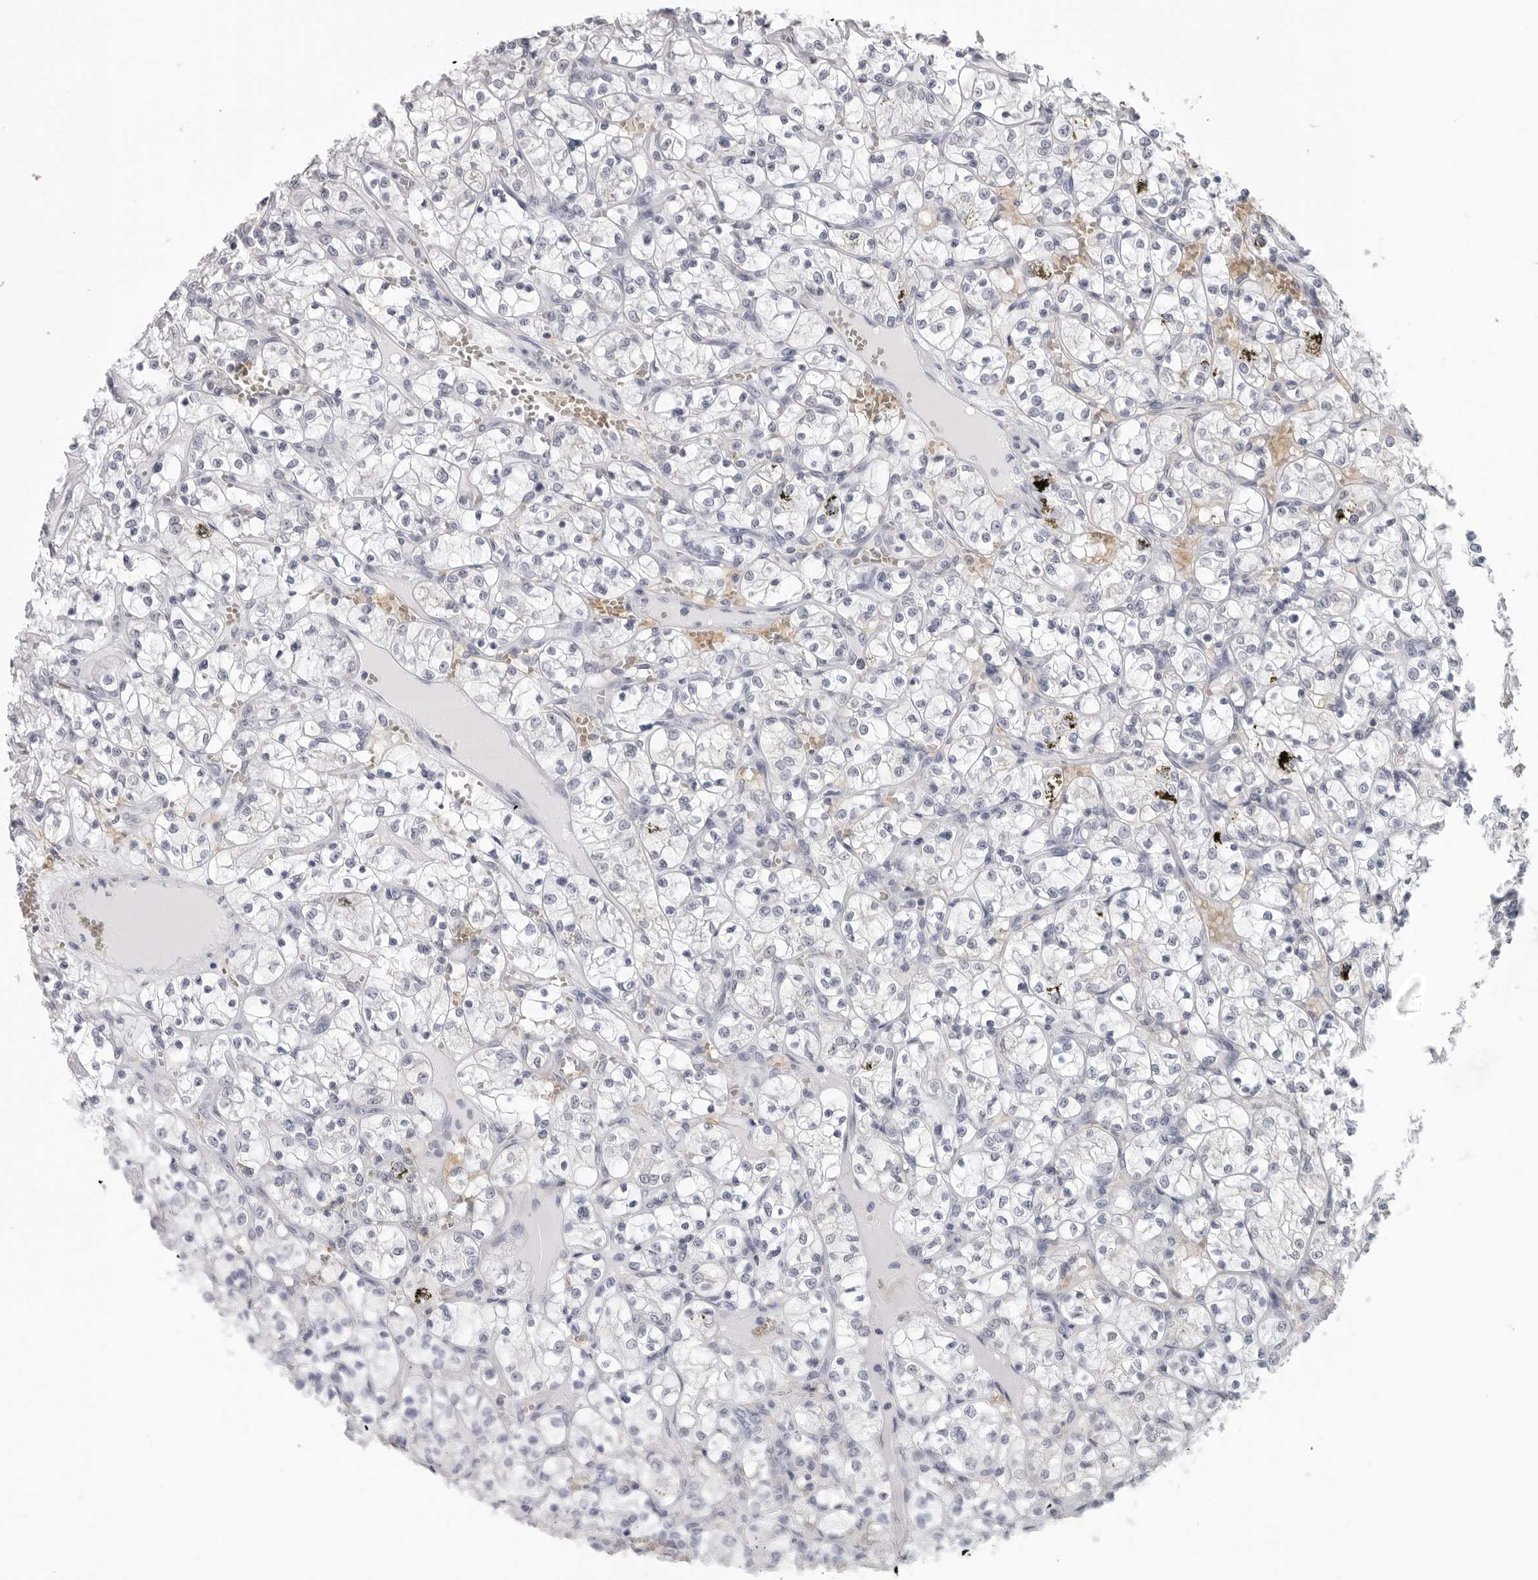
{"staining": {"intensity": "negative", "quantity": "none", "location": "none"}, "tissue": "renal cancer", "cell_type": "Tumor cells", "image_type": "cancer", "snomed": [{"axis": "morphology", "description": "Adenocarcinoma, NOS"}, {"axis": "topography", "description": "Kidney"}], "caption": "A high-resolution photomicrograph shows IHC staining of renal cancer (adenocarcinoma), which shows no significant expression in tumor cells. (Stains: DAB immunohistochemistry (IHC) with hematoxylin counter stain, Microscopy: brightfield microscopy at high magnification).", "gene": "EPB41", "patient": {"sex": "female", "age": 69}}